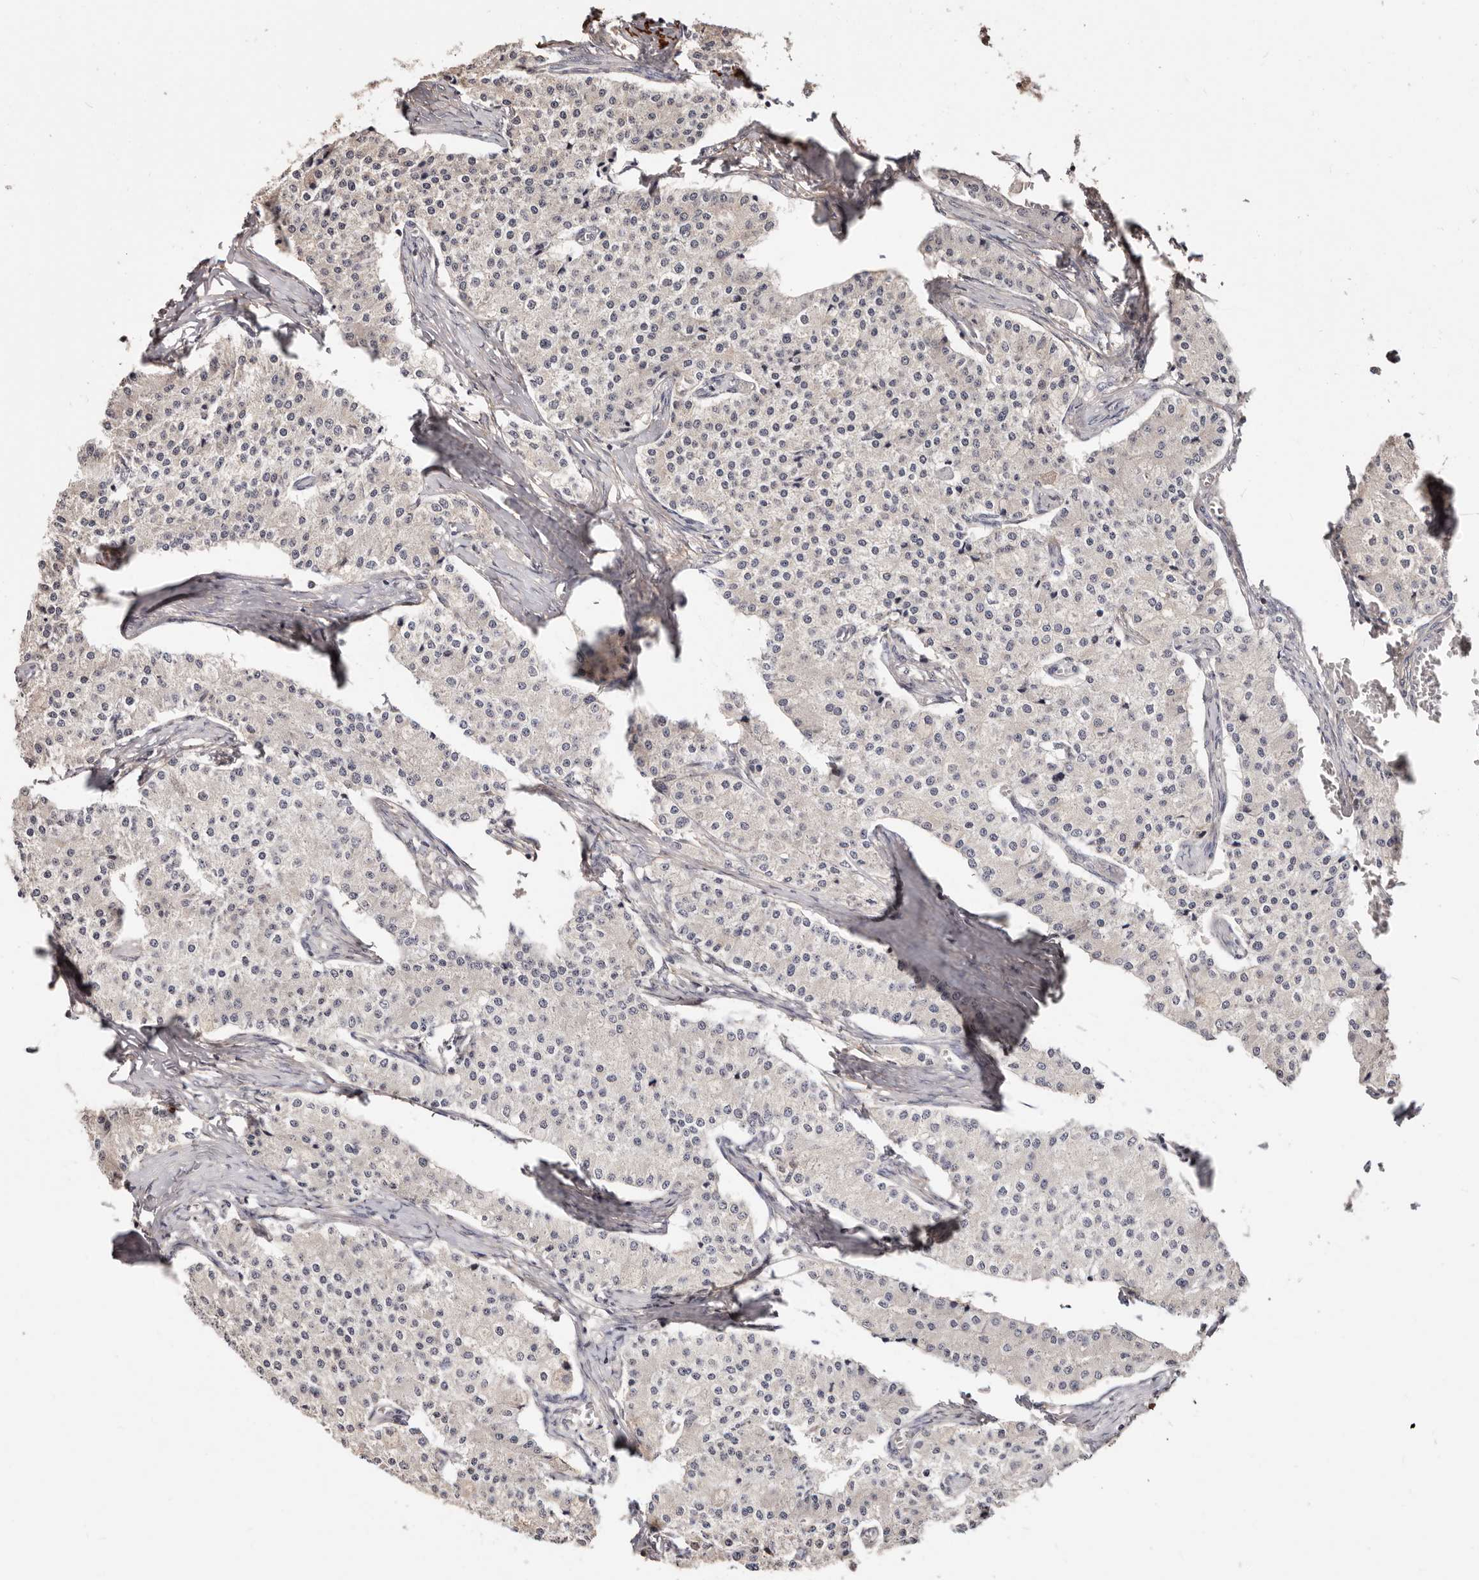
{"staining": {"intensity": "negative", "quantity": "none", "location": "none"}, "tissue": "carcinoid", "cell_type": "Tumor cells", "image_type": "cancer", "snomed": [{"axis": "morphology", "description": "Carcinoid, malignant, NOS"}, {"axis": "topography", "description": "Colon"}], "caption": "Tumor cells show no significant expression in carcinoid (malignant). (DAB (3,3'-diaminobenzidine) immunohistochemistry visualized using brightfield microscopy, high magnification).", "gene": "TRIP13", "patient": {"sex": "female", "age": 52}}